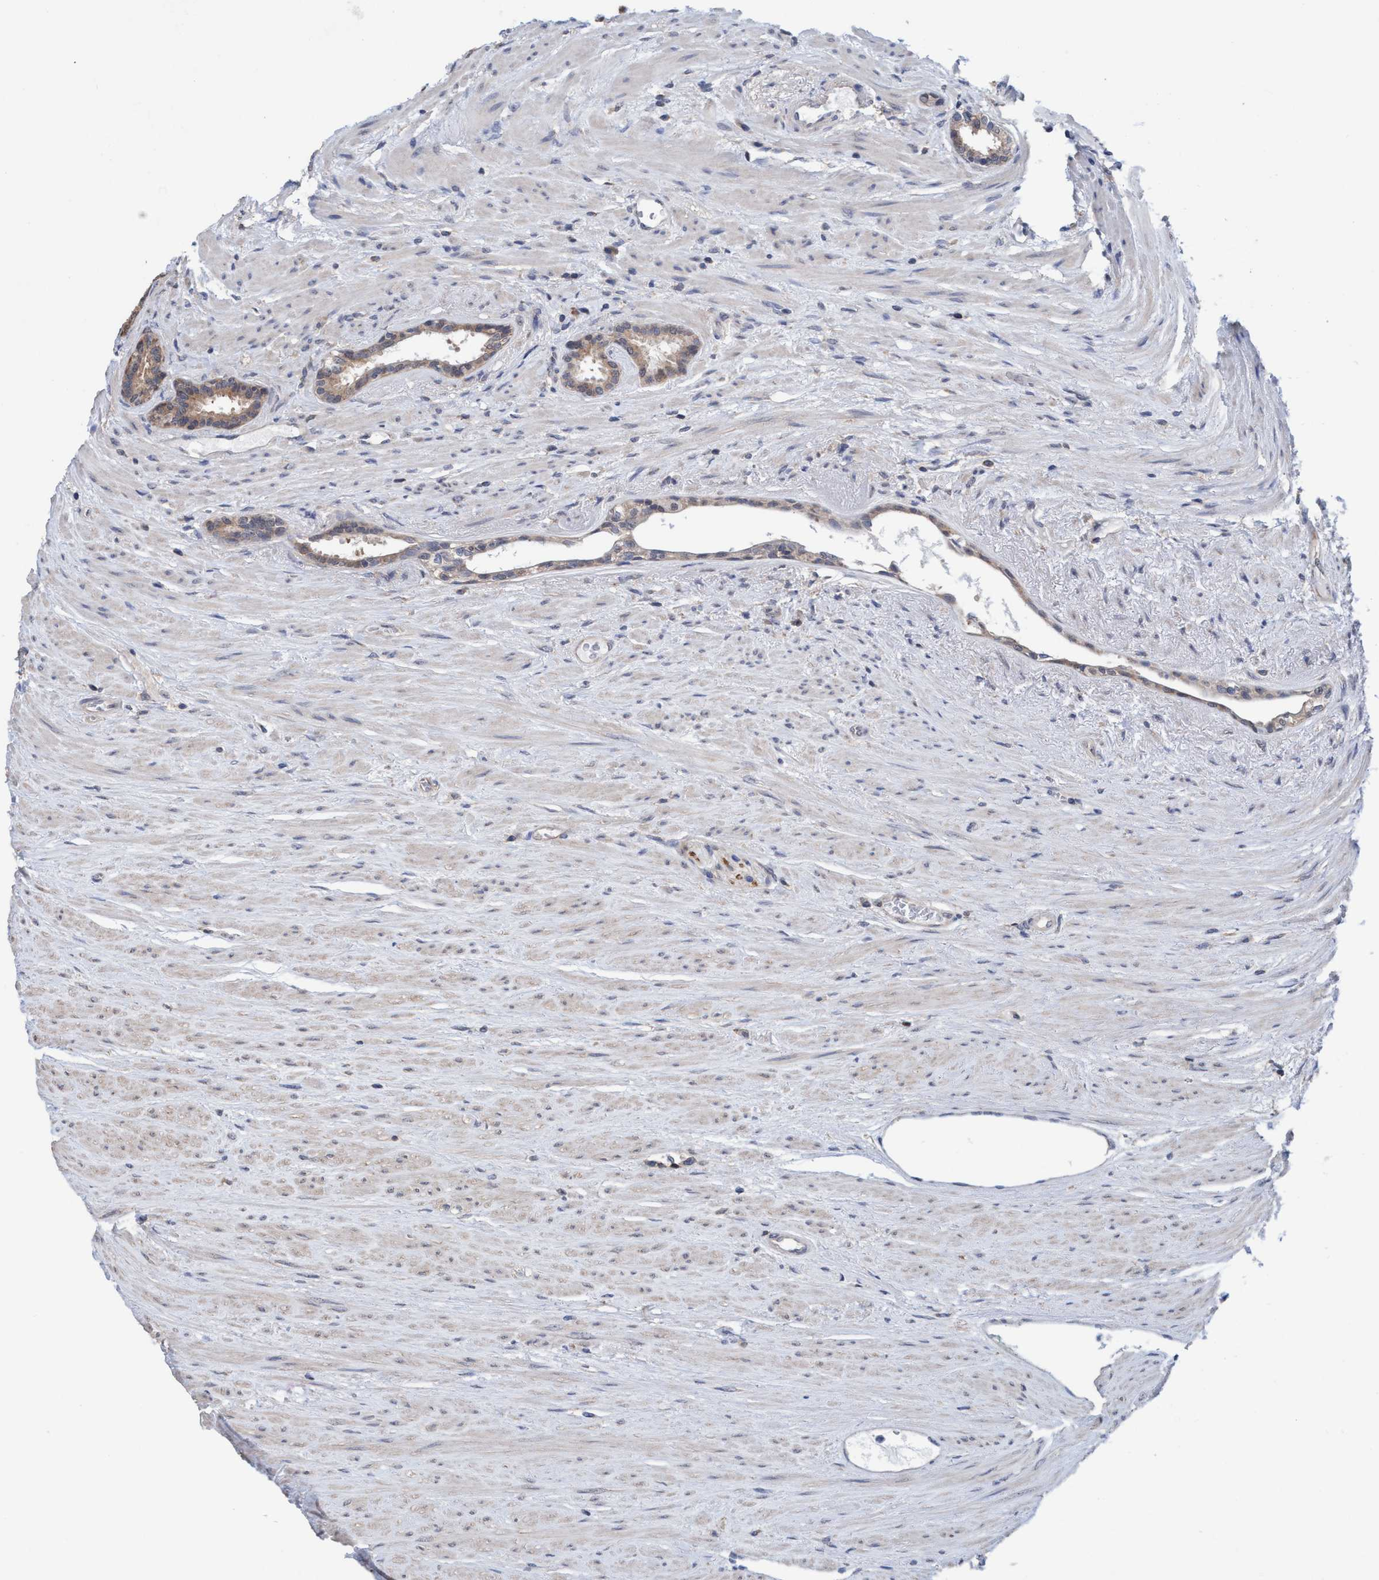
{"staining": {"intensity": "weak", "quantity": ">75%", "location": "cytoplasmic/membranous"}, "tissue": "prostate cancer", "cell_type": "Tumor cells", "image_type": "cancer", "snomed": [{"axis": "morphology", "description": "Adenocarcinoma, High grade"}, {"axis": "topography", "description": "Prostate"}], "caption": "Immunohistochemical staining of prostate cancer (adenocarcinoma (high-grade)) displays low levels of weak cytoplasmic/membranous expression in approximately >75% of tumor cells. (brown staining indicates protein expression, while blue staining denotes nuclei).", "gene": "GLOD4", "patient": {"sex": "male", "age": 71}}